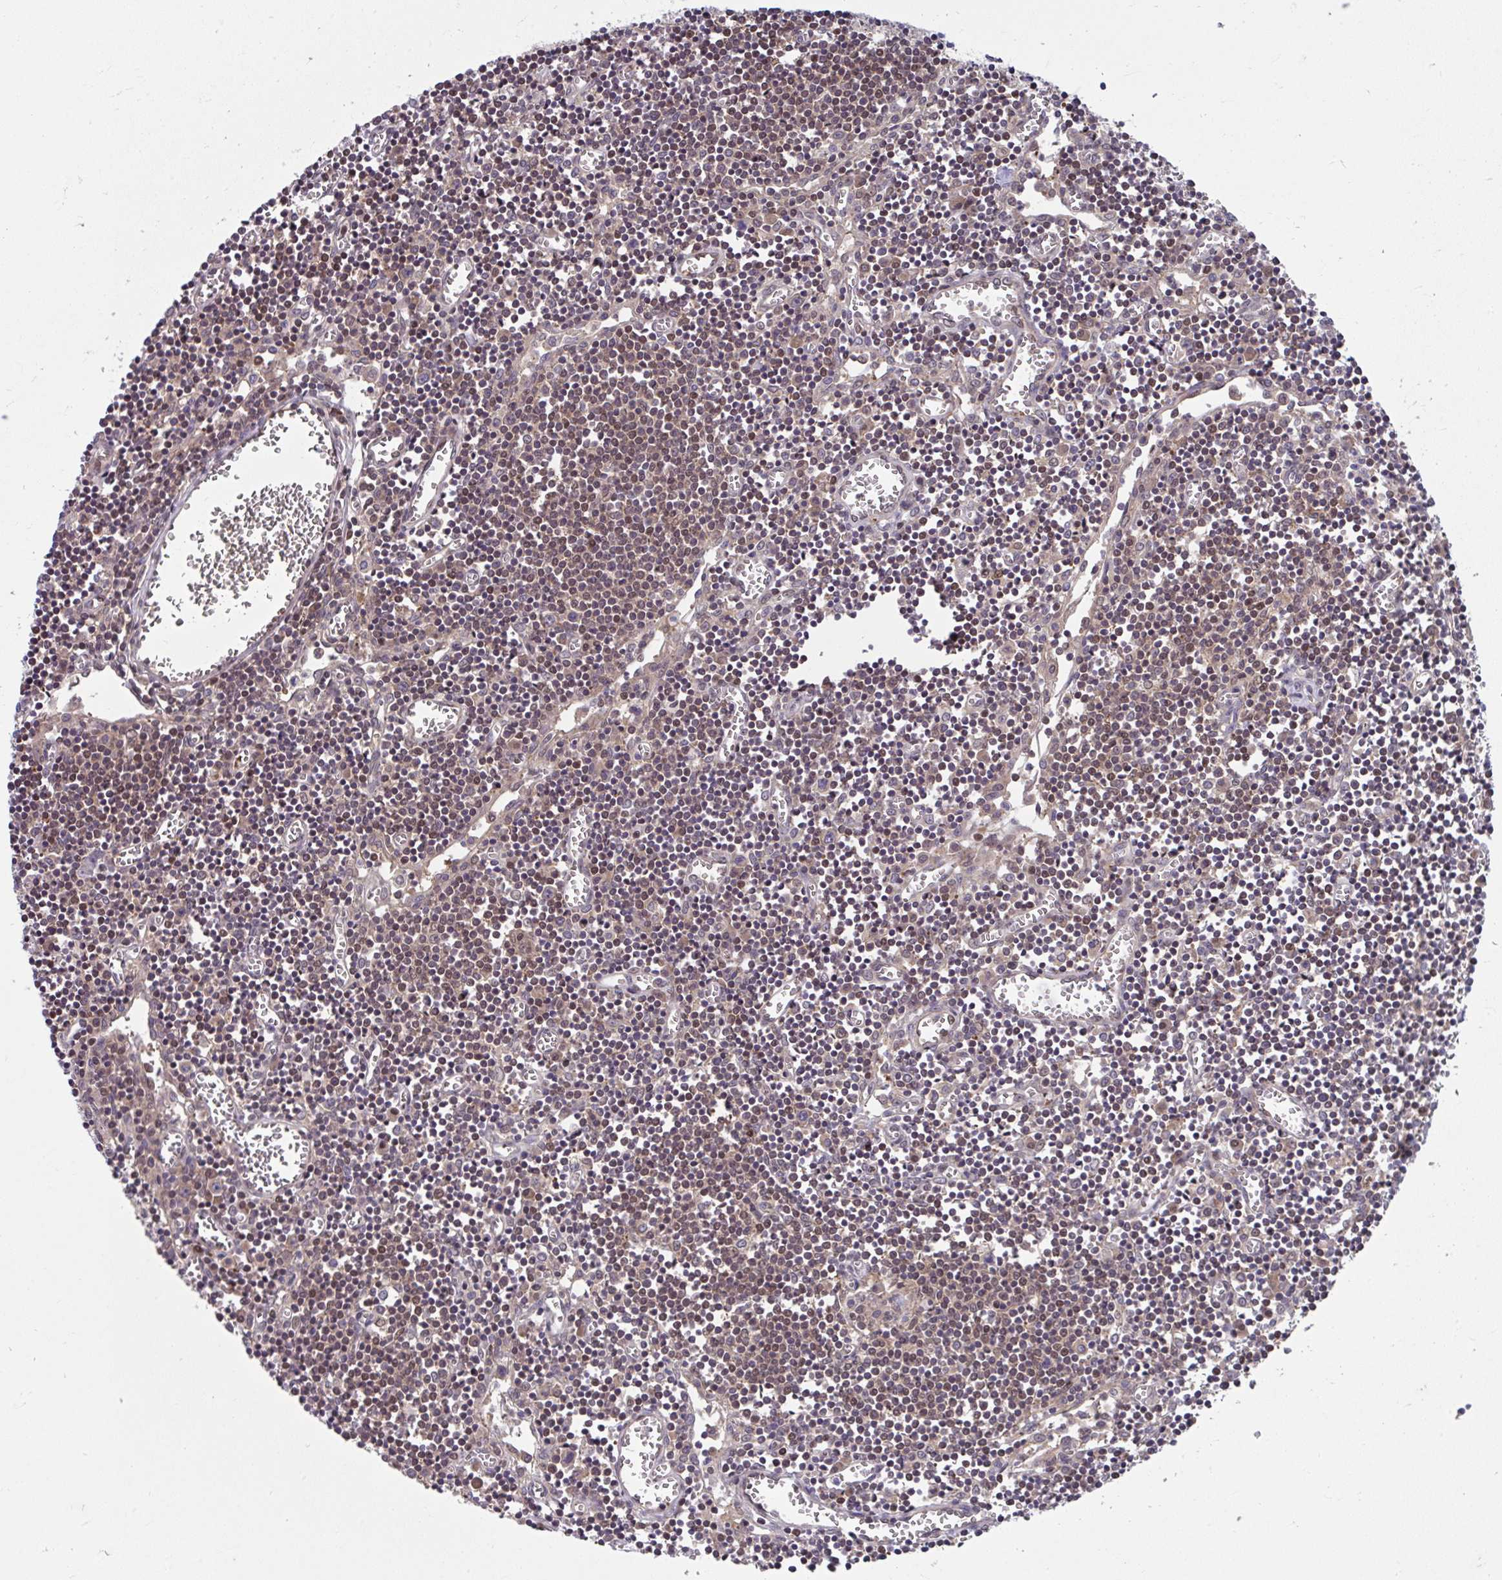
{"staining": {"intensity": "weak", "quantity": "<25%", "location": "cytoplasmic/membranous"}, "tissue": "lymph node", "cell_type": "Germinal center cells", "image_type": "normal", "snomed": [{"axis": "morphology", "description": "Normal tissue, NOS"}, {"axis": "topography", "description": "Lymph node"}], "caption": "A high-resolution image shows immunohistochemistry staining of unremarkable lymph node, which demonstrates no significant staining in germinal center cells.", "gene": "PCDHB7", "patient": {"sex": "male", "age": 66}}